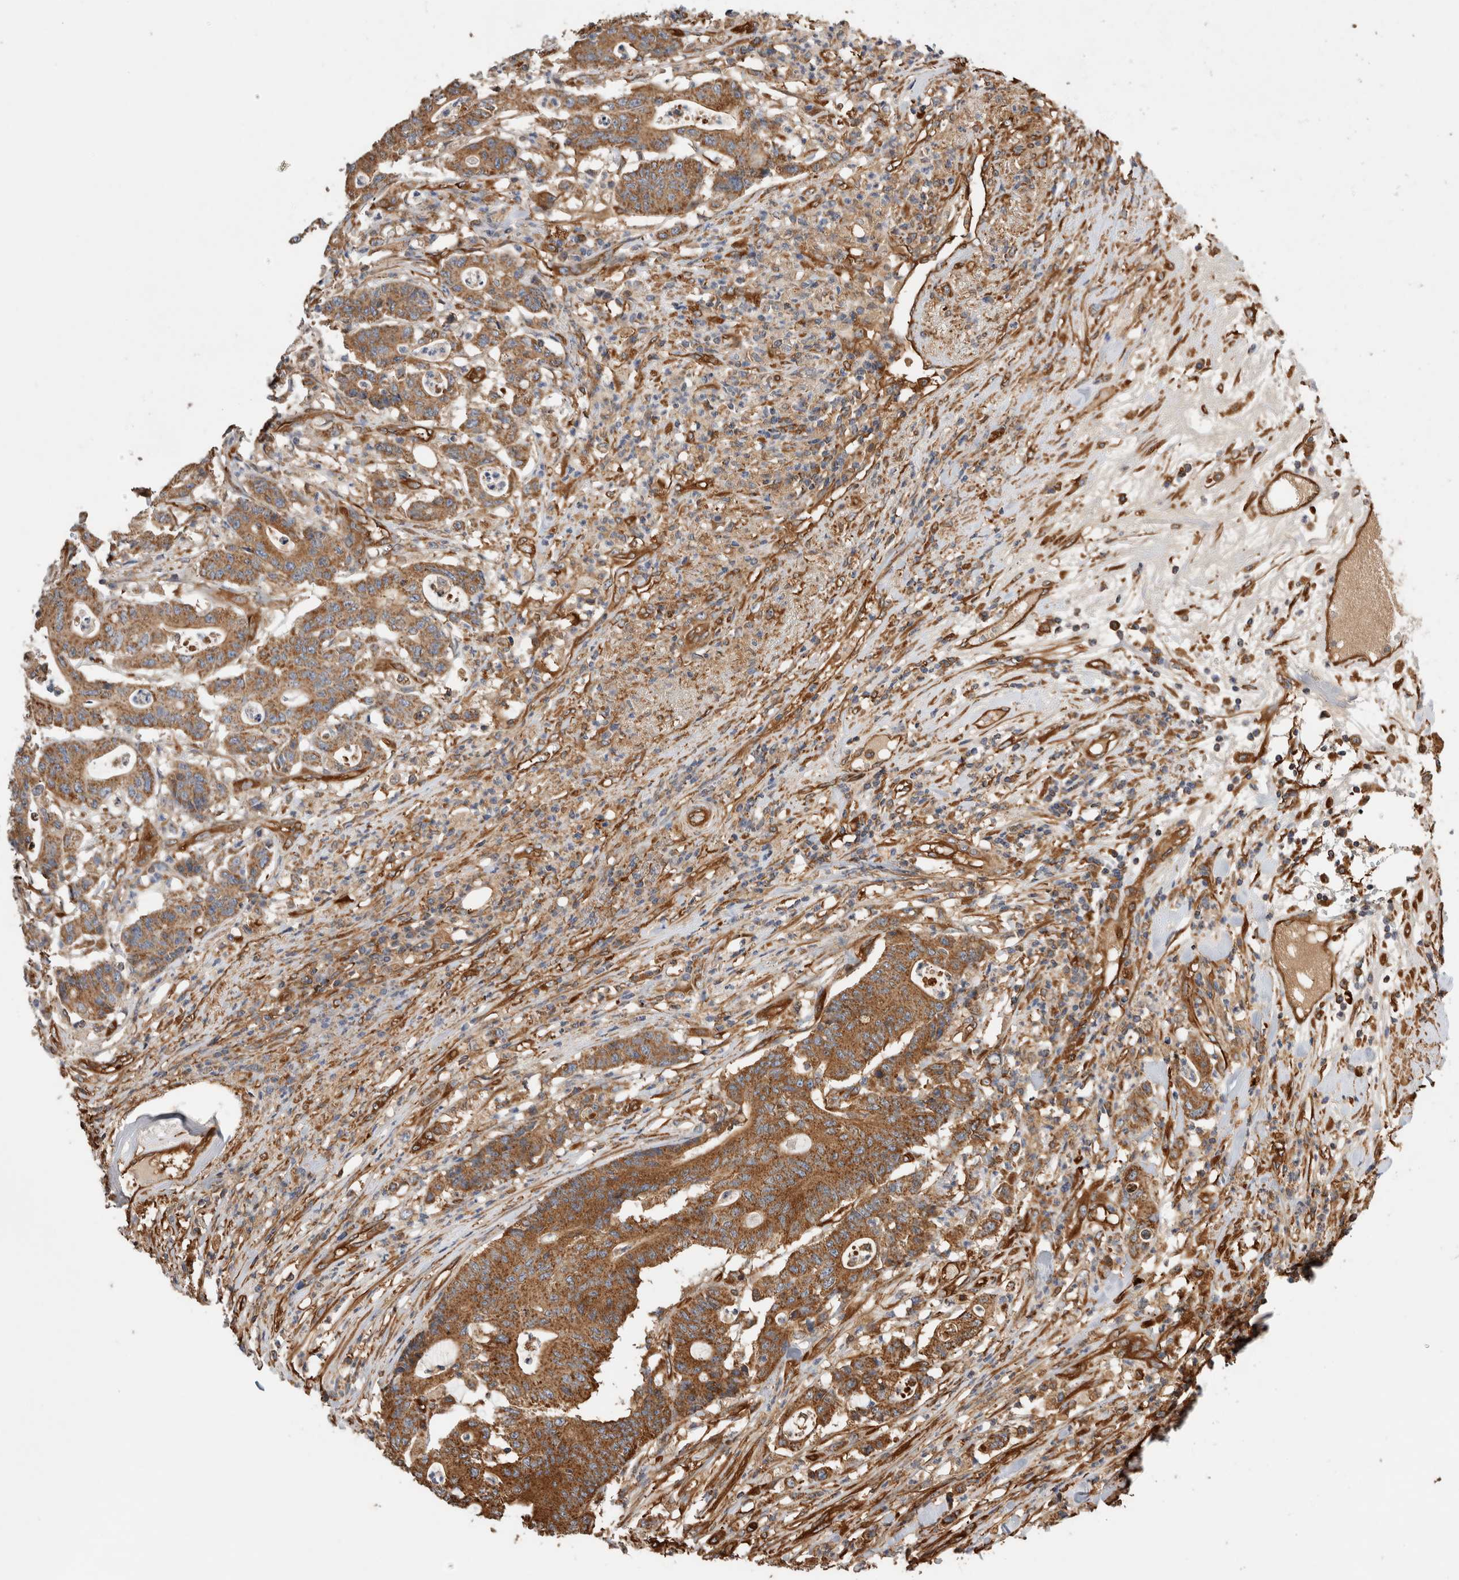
{"staining": {"intensity": "moderate", "quantity": ">75%", "location": "cytoplasmic/membranous"}, "tissue": "colorectal cancer", "cell_type": "Tumor cells", "image_type": "cancer", "snomed": [{"axis": "morphology", "description": "Adenocarcinoma, NOS"}, {"axis": "topography", "description": "Colon"}], "caption": "This micrograph reveals immunohistochemistry (IHC) staining of human colorectal cancer (adenocarcinoma), with medium moderate cytoplasmic/membranous expression in about >75% of tumor cells.", "gene": "ZNF397", "patient": {"sex": "female", "age": 84}}